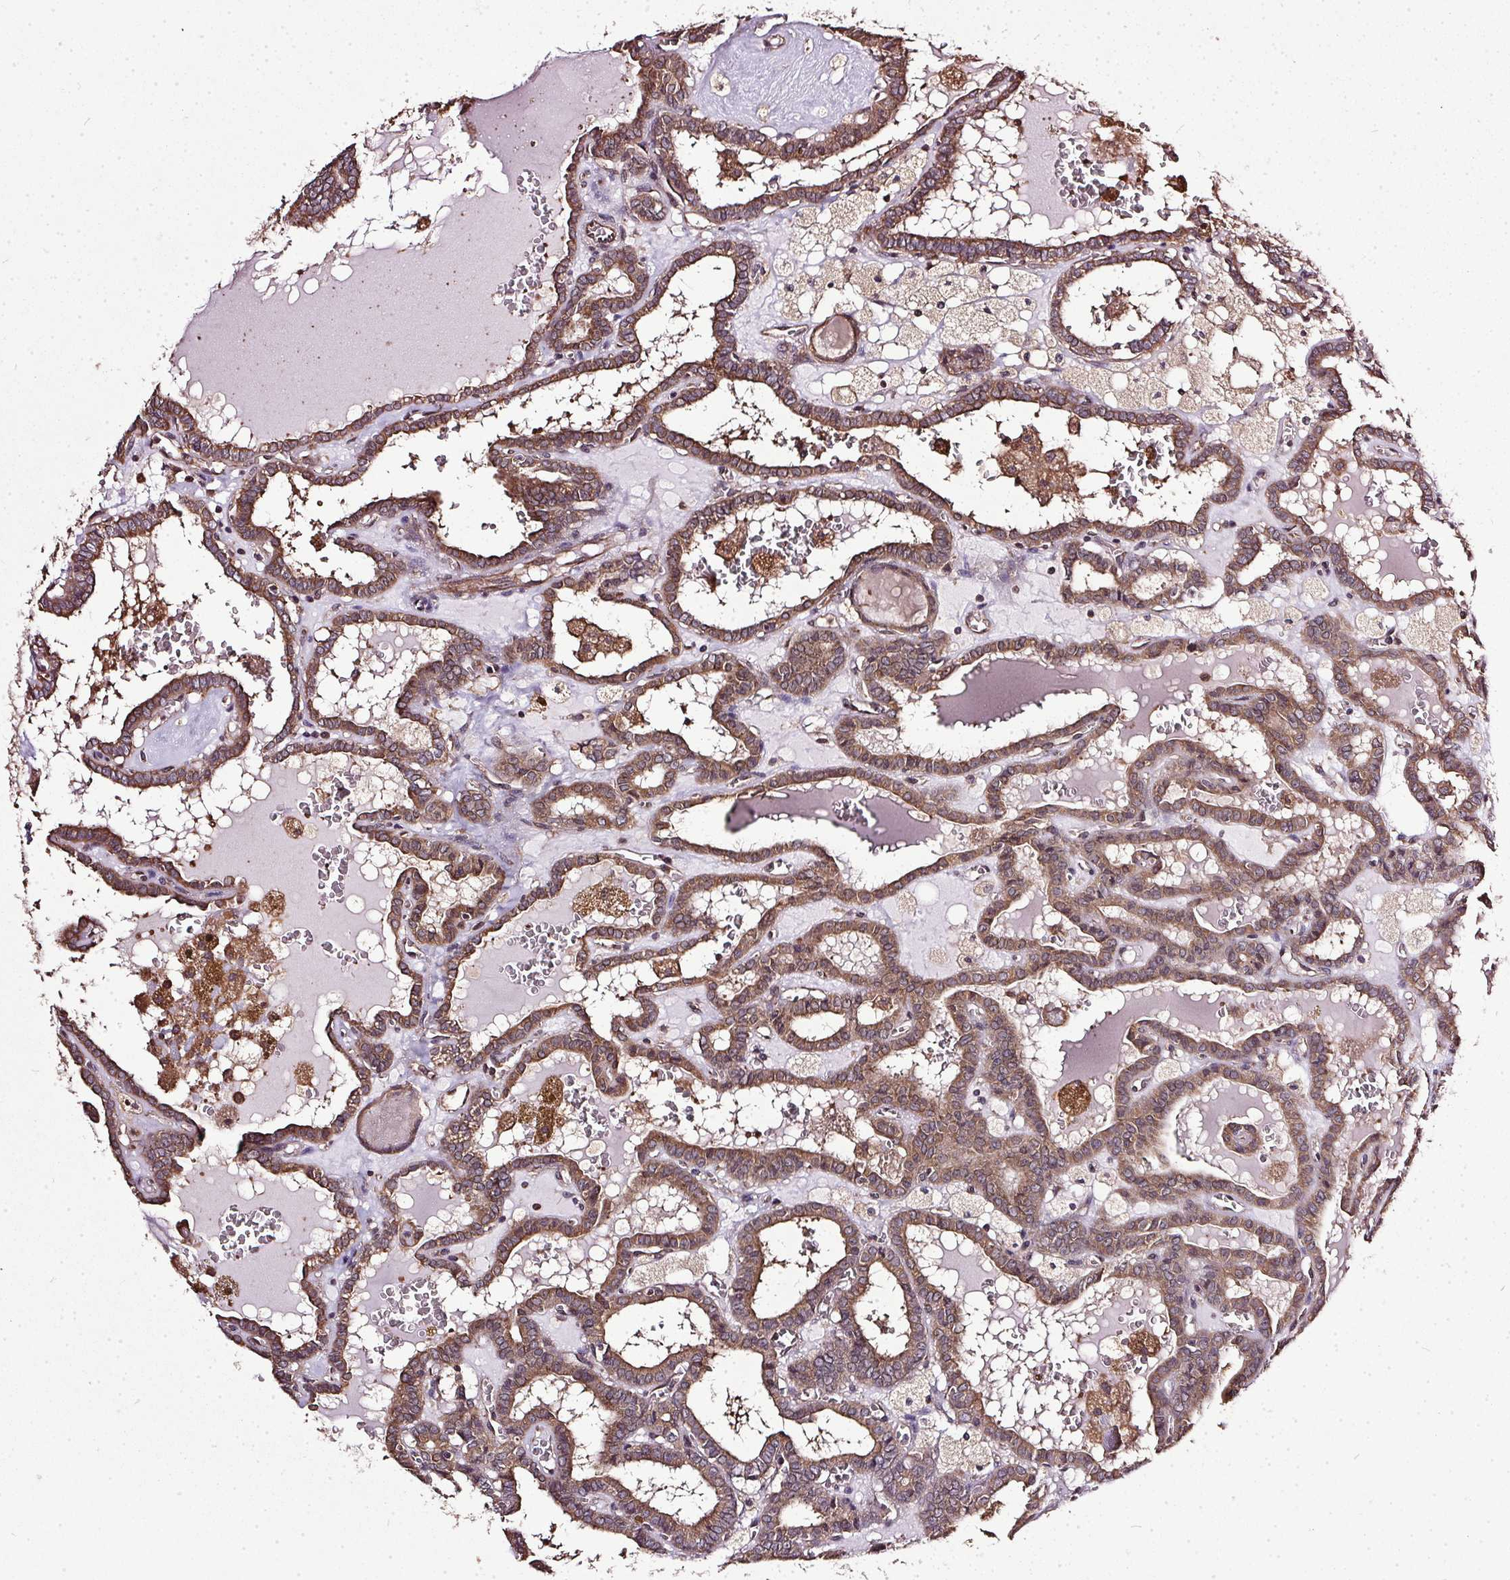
{"staining": {"intensity": "strong", "quantity": ">75%", "location": "cytoplasmic/membranous"}, "tissue": "thyroid cancer", "cell_type": "Tumor cells", "image_type": "cancer", "snomed": [{"axis": "morphology", "description": "Papillary adenocarcinoma, NOS"}, {"axis": "topography", "description": "Thyroid gland"}], "caption": "About >75% of tumor cells in human thyroid cancer (papillary adenocarcinoma) show strong cytoplasmic/membranous protein staining as visualized by brown immunohistochemical staining.", "gene": "EIF2S1", "patient": {"sex": "female", "age": 39}}